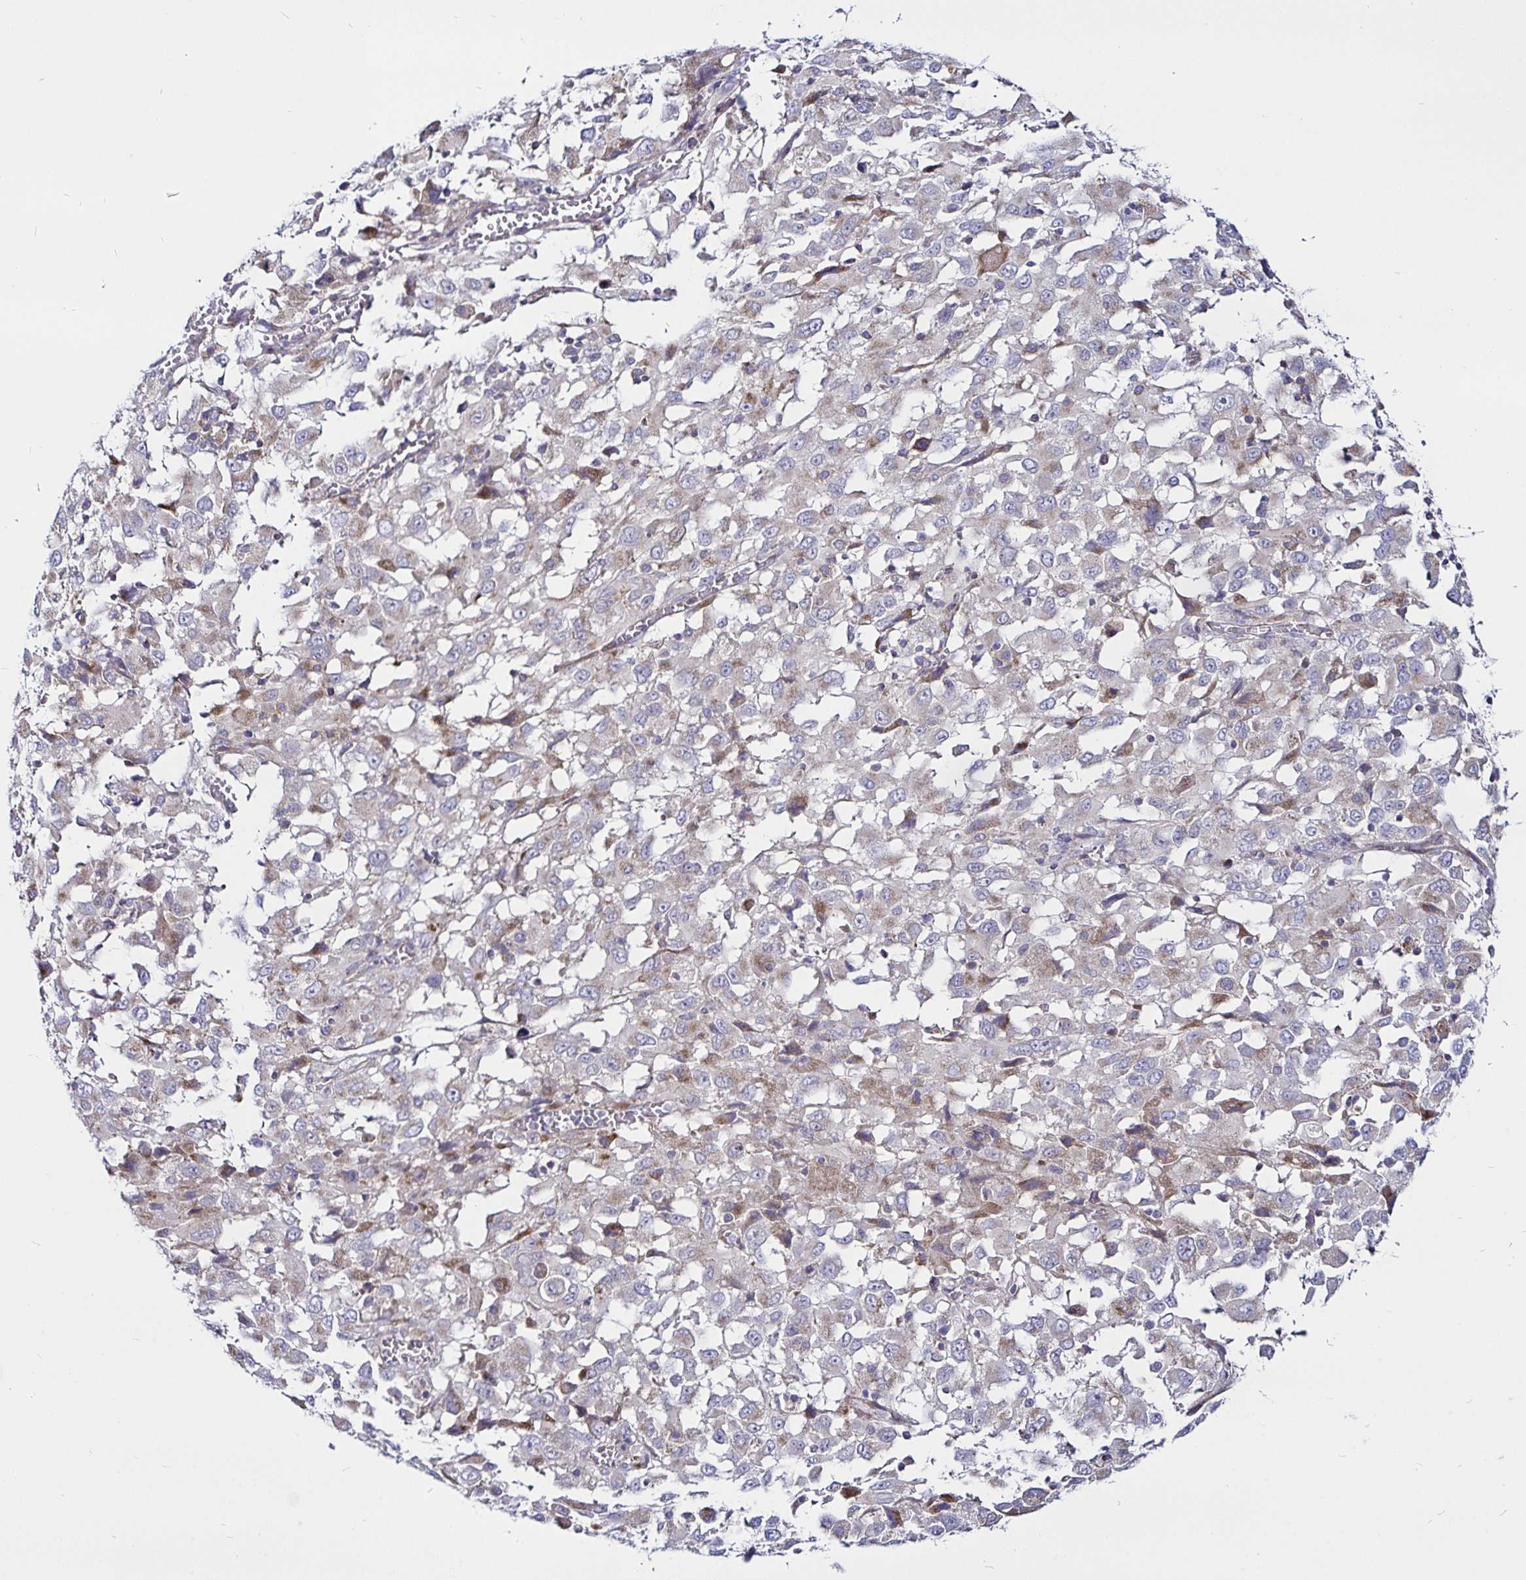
{"staining": {"intensity": "negative", "quantity": "none", "location": "none"}, "tissue": "melanoma", "cell_type": "Tumor cells", "image_type": "cancer", "snomed": [{"axis": "morphology", "description": "Malignant melanoma, Metastatic site"}, {"axis": "topography", "description": "Soft tissue"}], "caption": "Human malignant melanoma (metastatic site) stained for a protein using immunohistochemistry (IHC) exhibits no positivity in tumor cells.", "gene": "PGAM2", "patient": {"sex": "male", "age": 50}}